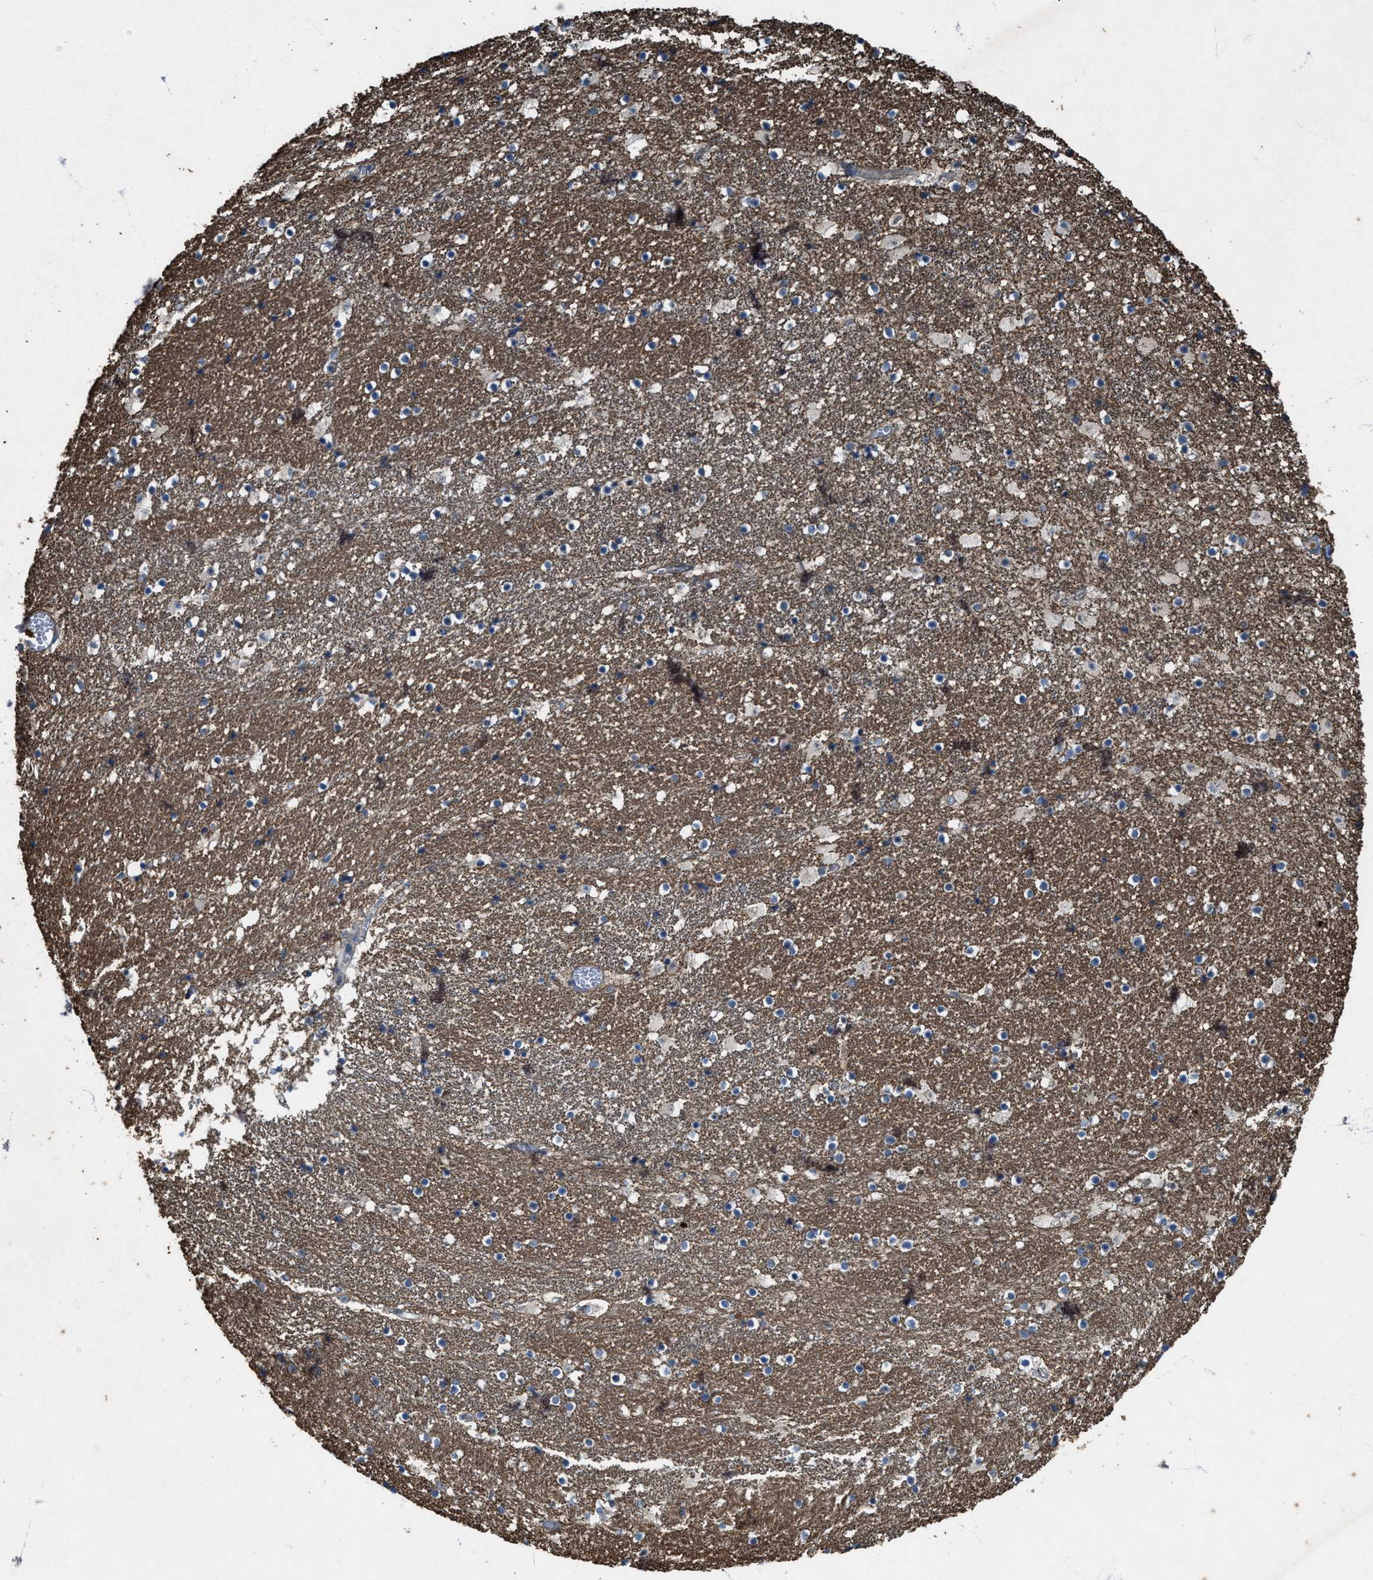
{"staining": {"intensity": "weak", "quantity": "<25%", "location": "cytoplasmic/membranous"}, "tissue": "caudate", "cell_type": "Glial cells", "image_type": "normal", "snomed": [{"axis": "morphology", "description": "Normal tissue, NOS"}, {"axis": "topography", "description": "Lateral ventricle wall"}], "caption": "Human caudate stained for a protein using immunohistochemistry reveals no expression in glial cells.", "gene": "PDP2", "patient": {"sex": "male", "age": 45}}